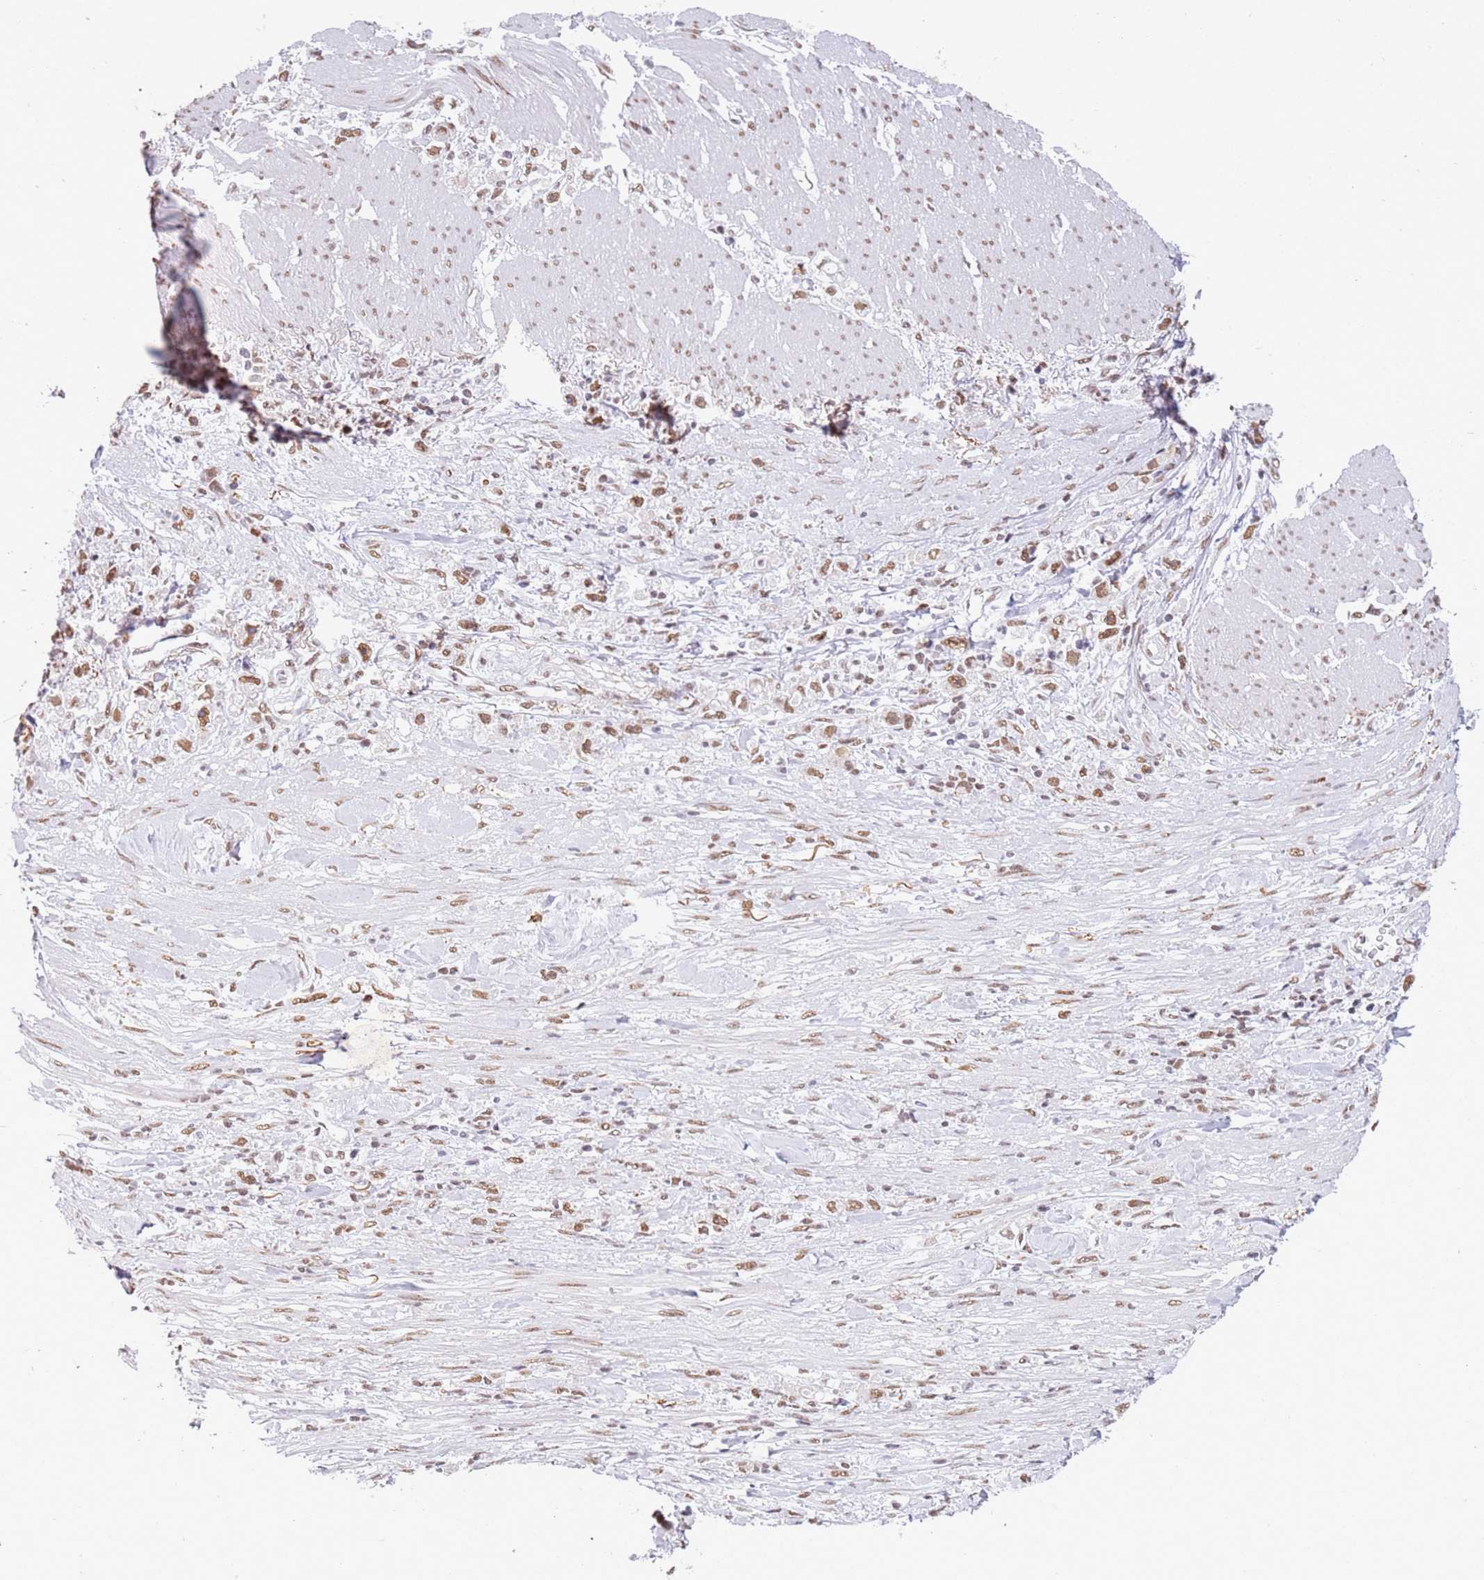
{"staining": {"intensity": "moderate", "quantity": ">75%", "location": "nuclear"}, "tissue": "stomach cancer", "cell_type": "Tumor cells", "image_type": "cancer", "snomed": [{"axis": "morphology", "description": "Adenocarcinoma, NOS"}, {"axis": "topography", "description": "Stomach"}], "caption": "Adenocarcinoma (stomach) tissue displays moderate nuclear expression in about >75% of tumor cells, visualized by immunohistochemistry.", "gene": "TRIM32", "patient": {"sex": "female", "age": 59}}